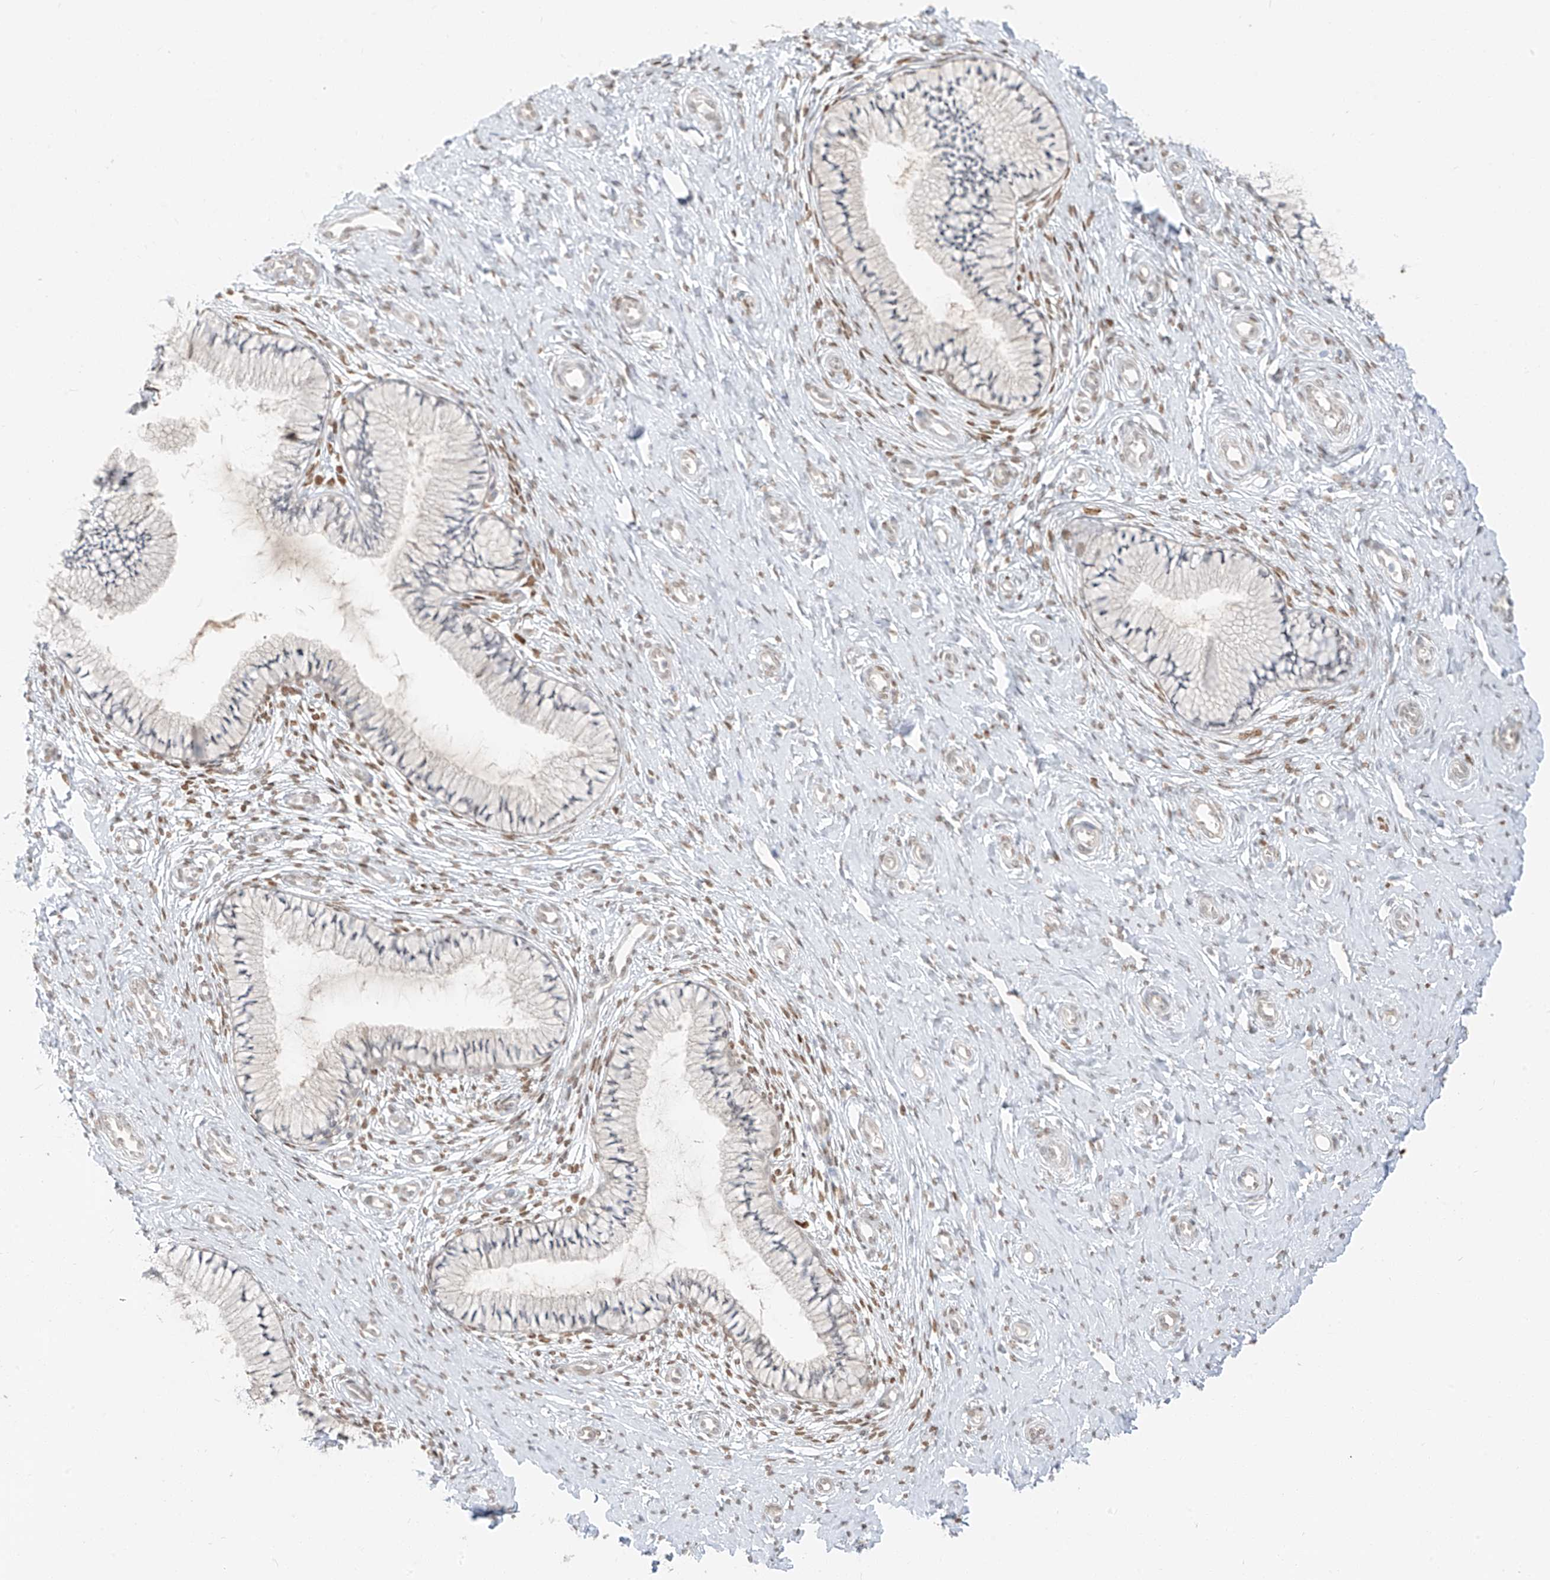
{"staining": {"intensity": "negative", "quantity": "none", "location": "none"}, "tissue": "cervix", "cell_type": "Glandular cells", "image_type": "normal", "snomed": [{"axis": "morphology", "description": "Normal tissue, NOS"}, {"axis": "topography", "description": "Cervix"}], "caption": "Immunohistochemistry (IHC) image of unremarkable cervix stained for a protein (brown), which demonstrates no expression in glandular cells.", "gene": "ZNF774", "patient": {"sex": "female", "age": 36}}